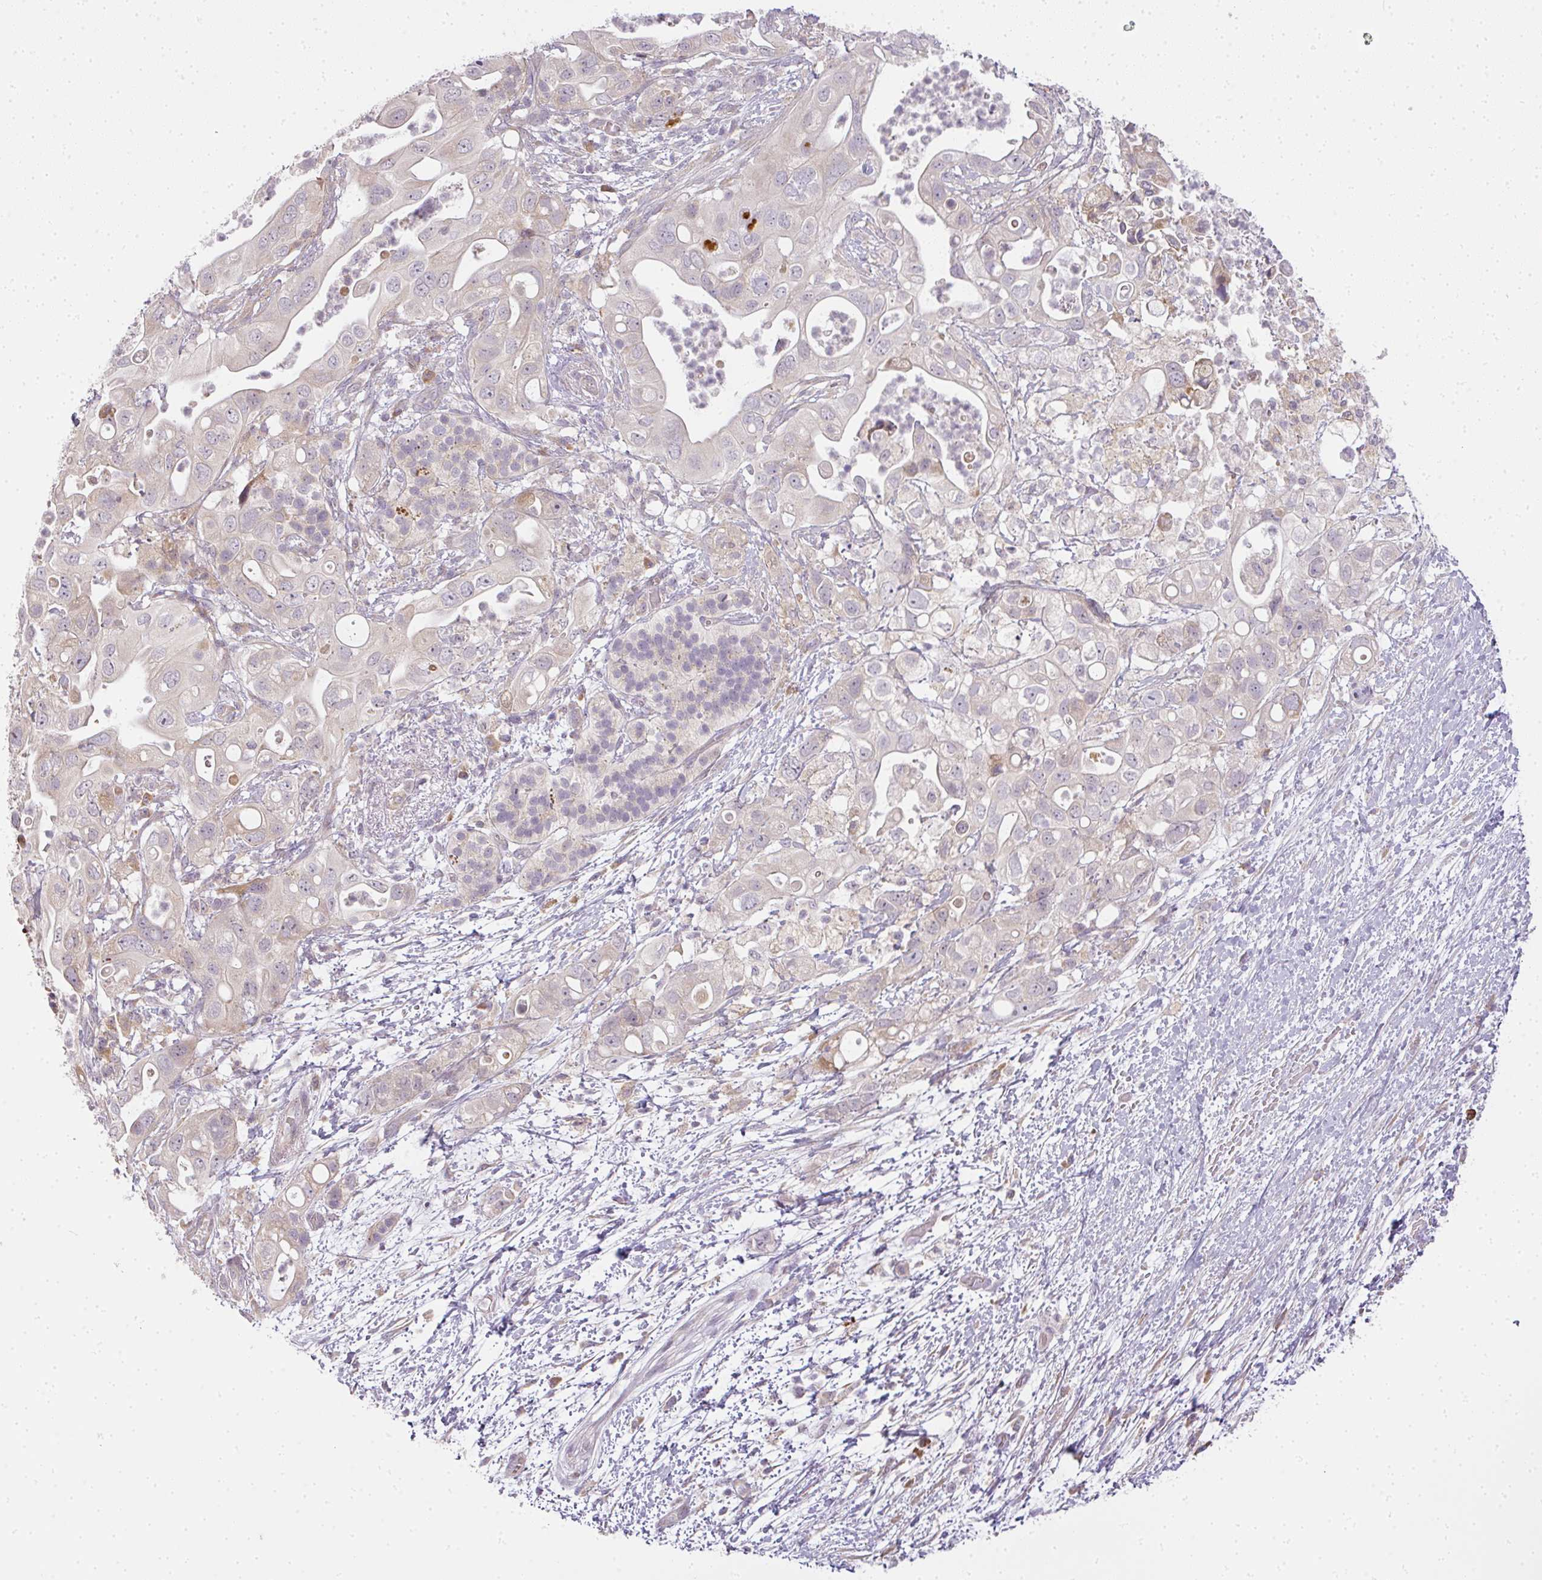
{"staining": {"intensity": "weak", "quantity": "<25%", "location": "cytoplasmic/membranous"}, "tissue": "pancreatic cancer", "cell_type": "Tumor cells", "image_type": "cancer", "snomed": [{"axis": "morphology", "description": "Adenocarcinoma, NOS"}, {"axis": "topography", "description": "Pancreas"}], "caption": "Immunohistochemistry photomicrograph of adenocarcinoma (pancreatic) stained for a protein (brown), which shows no staining in tumor cells. Nuclei are stained in blue.", "gene": "MED19", "patient": {"sex": "female", "age": 72}}